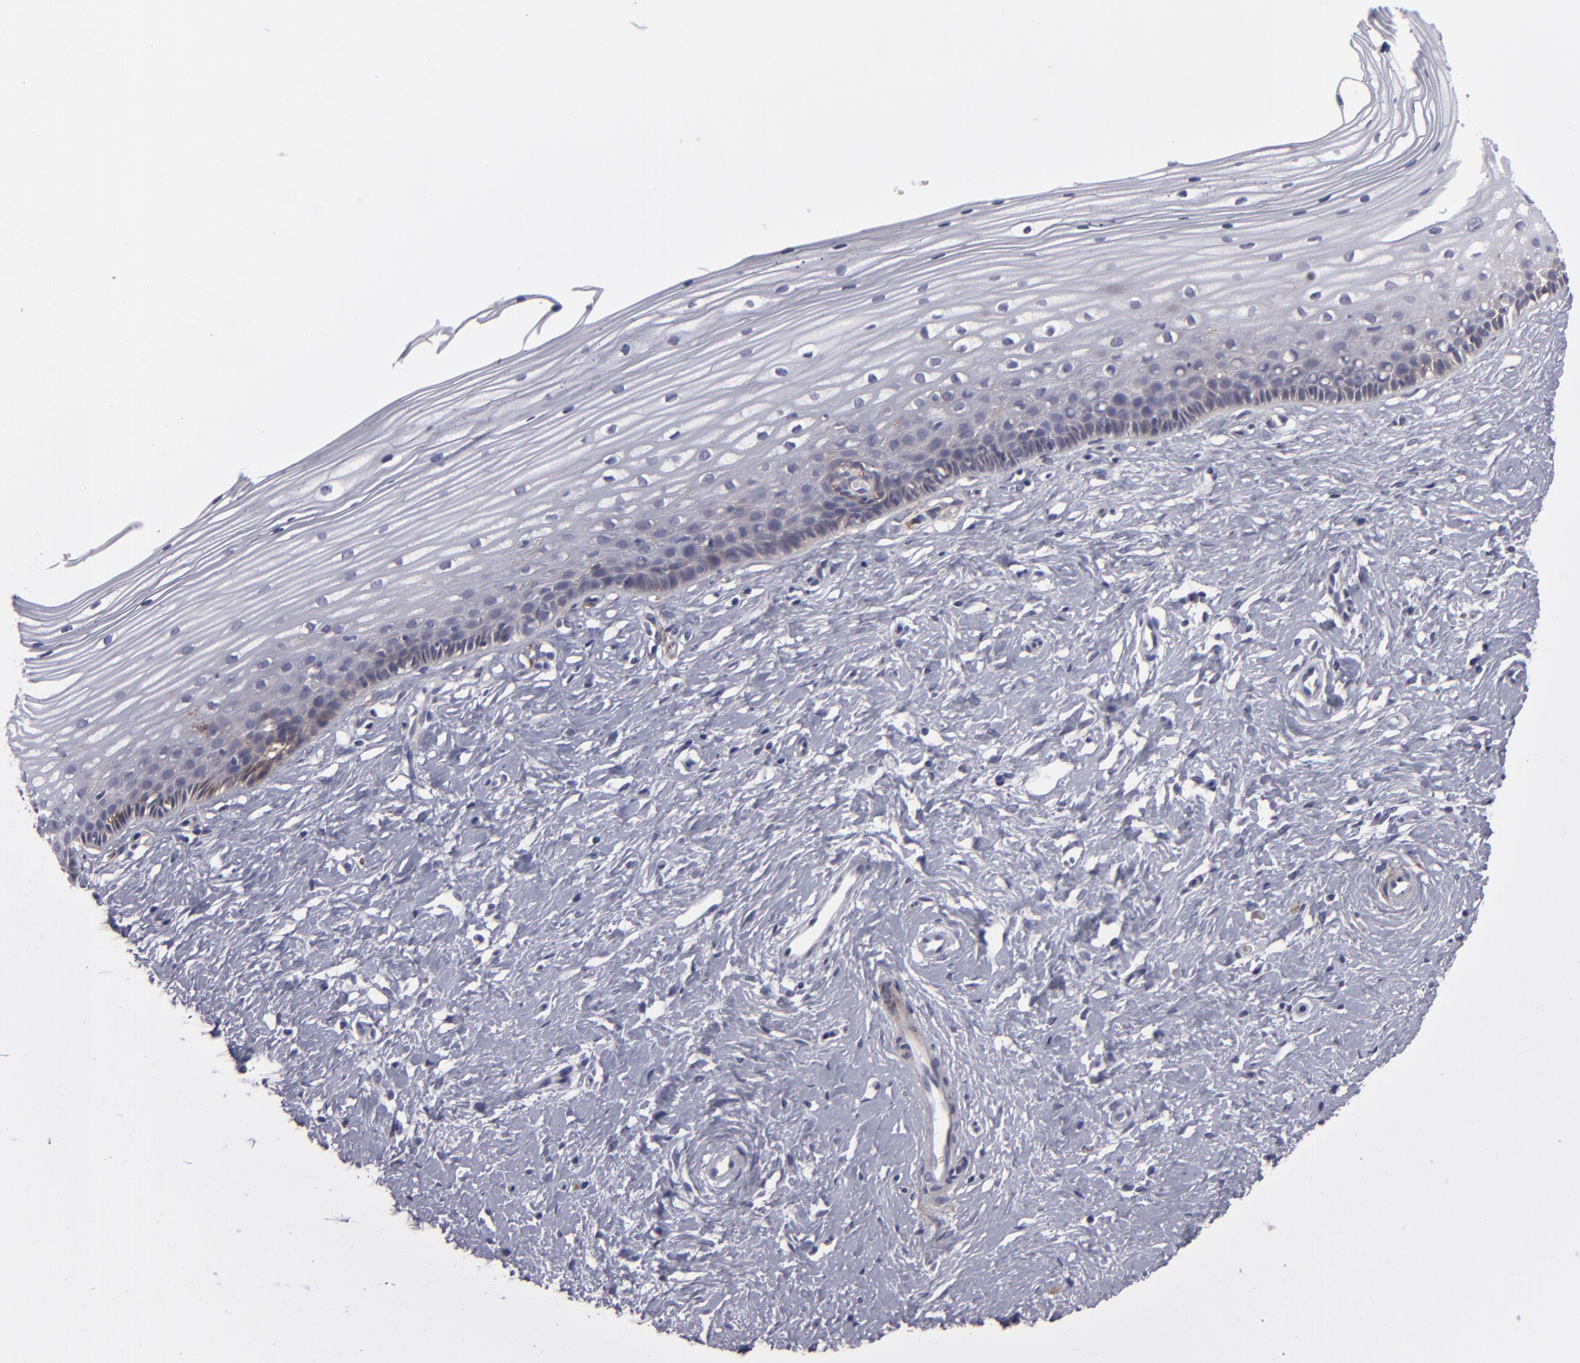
{"staining": {"intensity": "moderate", "quantity": ">75%", "location": "cytoplasmic/membranous"}, "tissue": "cervix", "cell_type": "Glandular cells", "image_type": "normal", "snomed": [{"axis": "morphology", "description": "Normal tissue, NOS"}, {"axis": "topography", "description": "Cervix"}], "caption": "DAB (3,3'-diaminobenzidine) immunohistochemical staining of normal human cervix reveals moderate cytoplasmic/membranous protein expression in about >75% of glandular cells.", "gene": "ALCAM", "patient": {"sex": "female", "age": 40}}